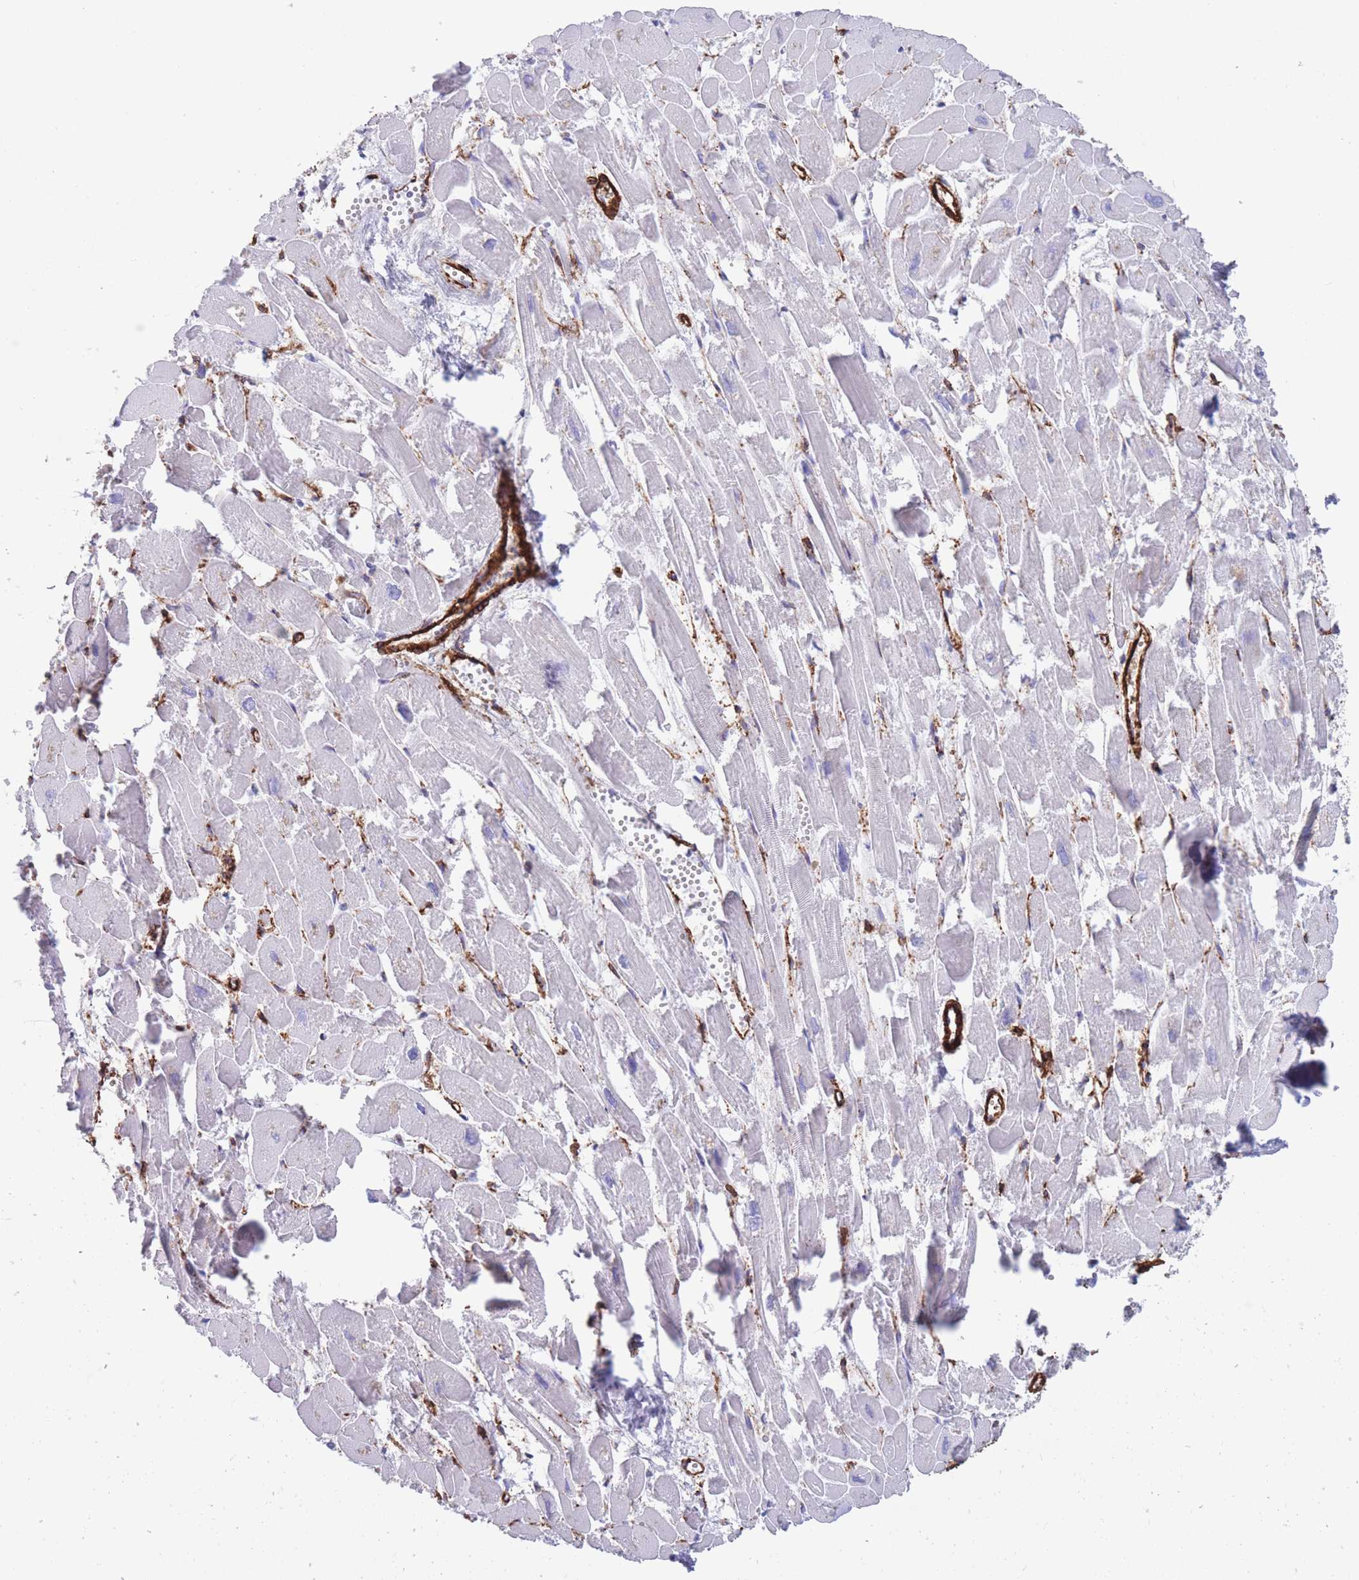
{"staining": {"intensity": "negative", "quantity": "none", "location": "none"}, "tissue": "heart muscle", "cell_type": "Cardiomyocytes", "image_type": "normal", "snomed": [{"axis": "morphology", "description": "Normal tissue, NOS"}, {"axis": "topography", "description": "Heart"}], "caption": "This is an IHC histopathology image of benign heart muscle. There is no staining in cardiomyocytes.", "gene": "DPYD", "patient": {"sex": "male", "age": 54}}